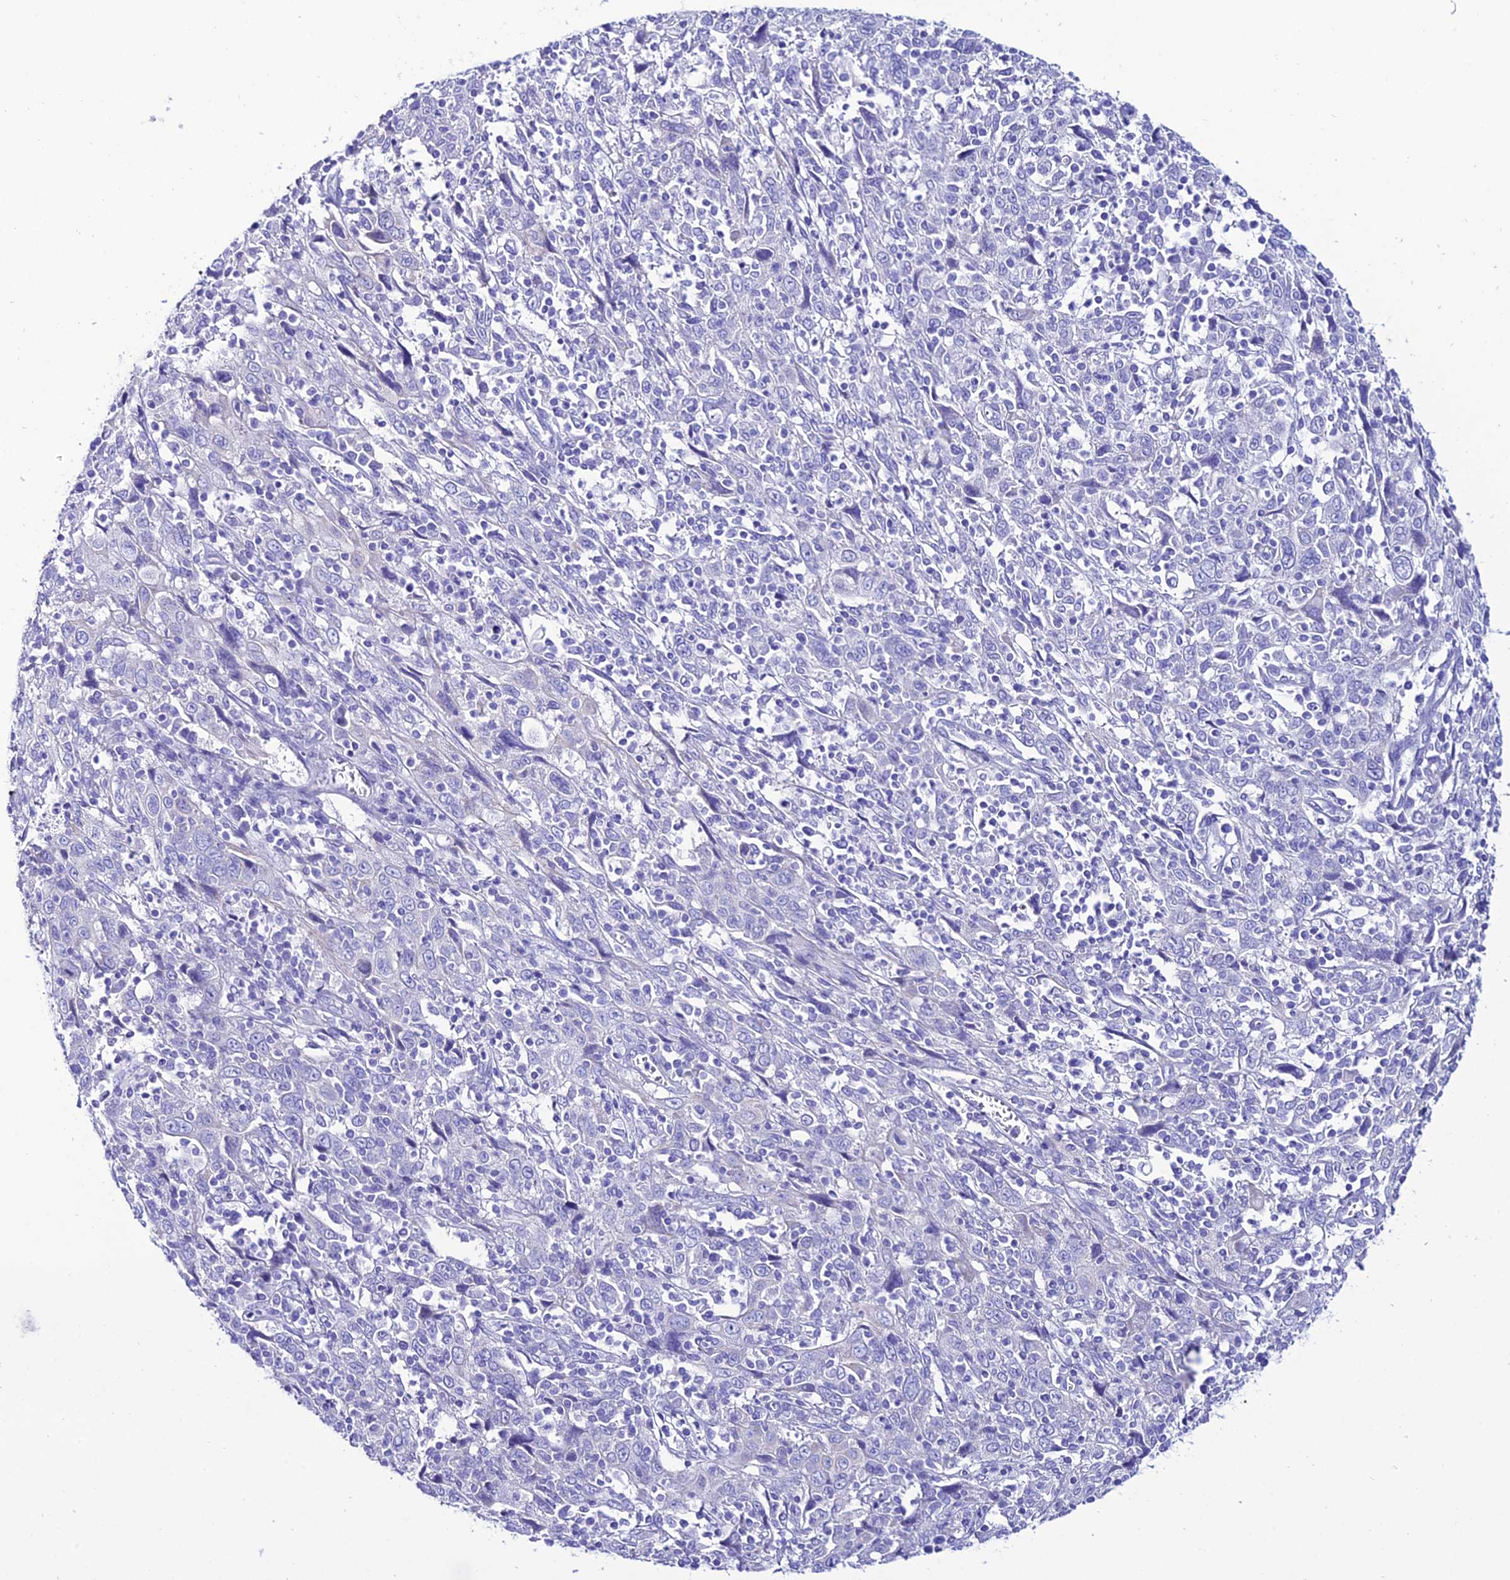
{"staining": {"intensity": "negative", "quantity": "none", "location": "none"}, "tissue": "cervical cancer", "cell_type": "Tumor cells", "image_type": "cancer", "snomed": [{"axis": "morphology", "description": "Squamous cell carcinoma, NOS"}, {"axis": "topography", "description": "Cervix"}], "caption": "DAB (3,3'-diaminobenzidine) immunohistochemical staining of human cervical cancer exhibits no significant positivity in tumor cells.", "gene": "OR4D5", "patient": {"sex": "female", "age": 46}}